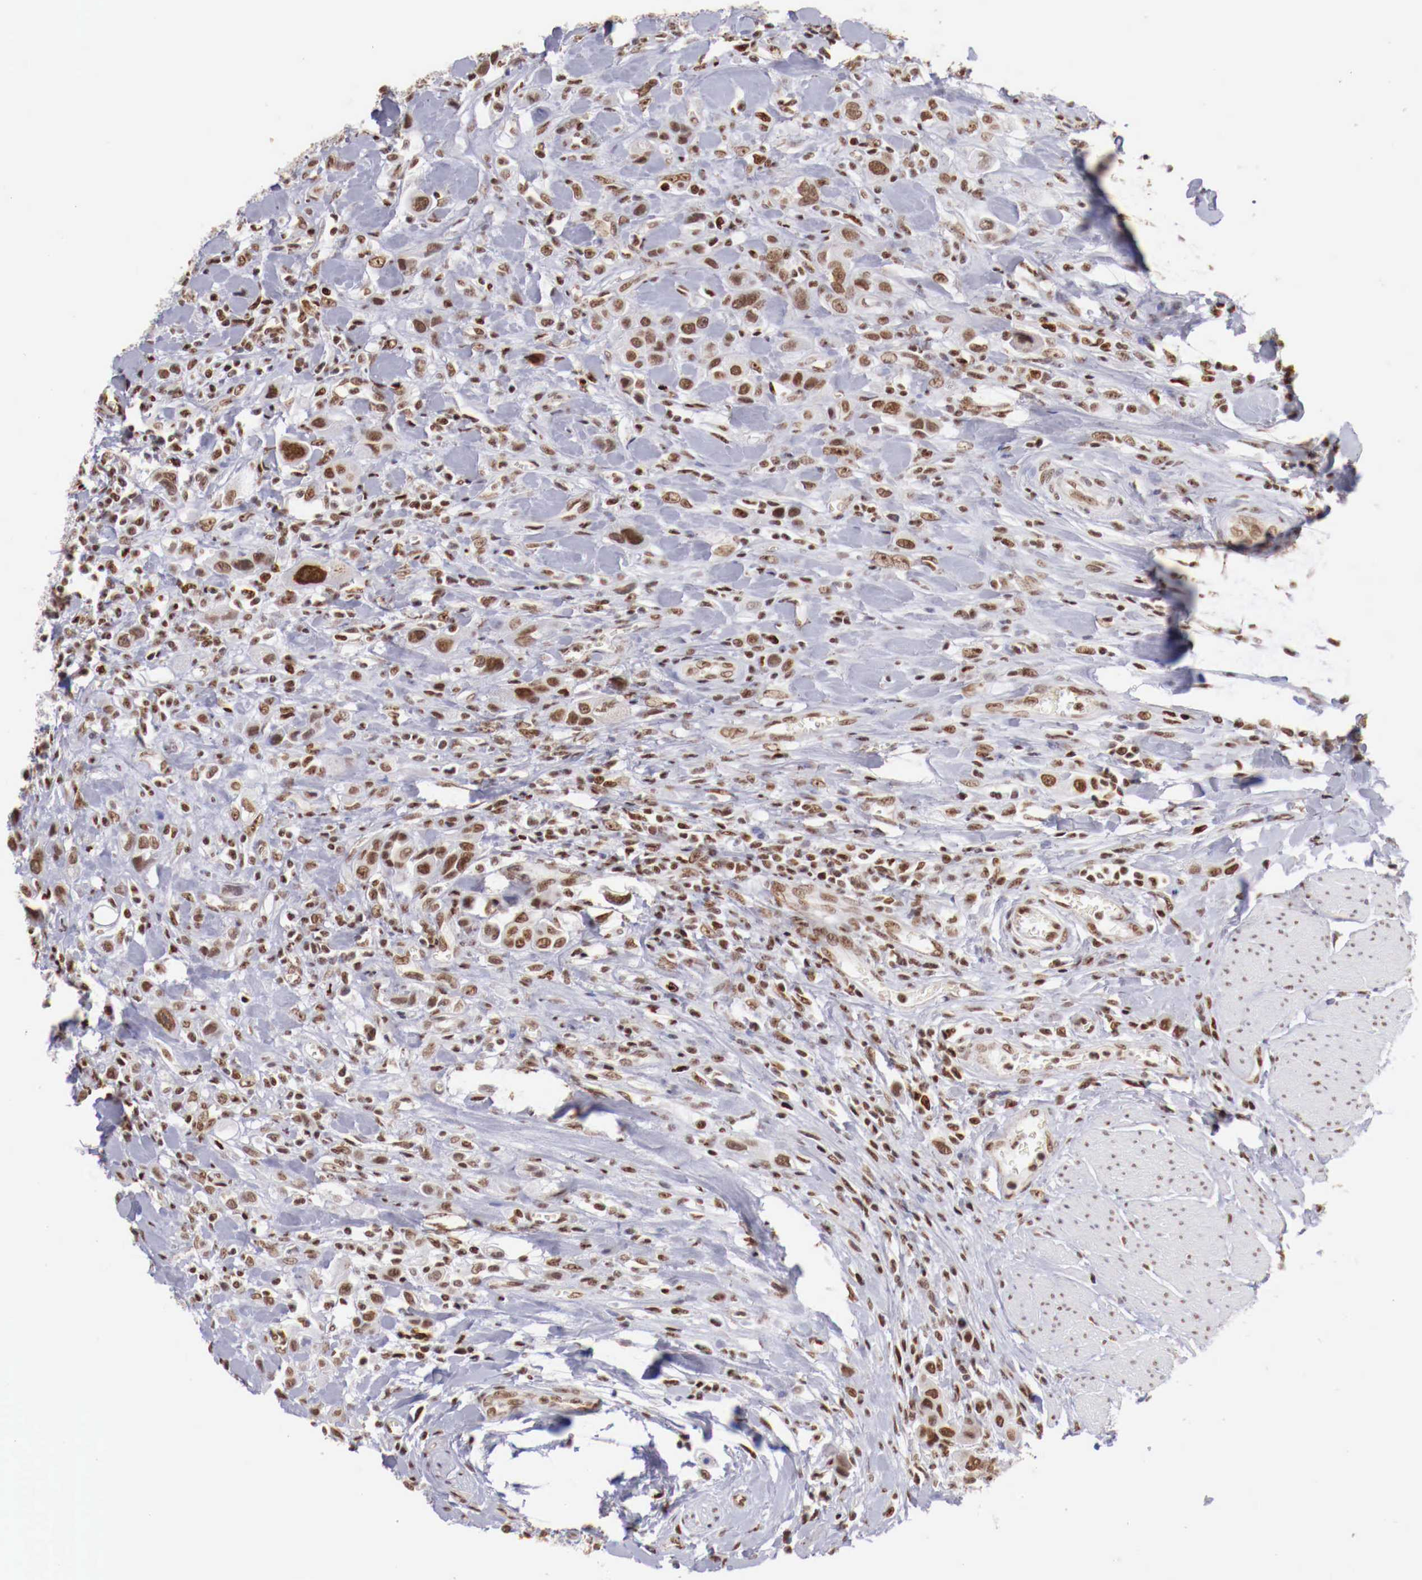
{"staining": {"intensity": "moderate", "quantity": ">75%", "location": "nuclear"}, "tissue": "urothelial cancer", "cell_type": "Tumor cells", "image_type": "cancer", "snomed": [{"axis": "morphology", "description": "Urothelial carcinoma, High grade"}, {"axis": "topography", "description": "Urinary bladder"}], "caption": "This micrograph exhibits immunohistochemistry (IHC) staining of high-grade urothelial carcinoma, with medium moderate nuclear staining in about >75% of tumor cells.", "gene": "MAX", "patient": {"sex": "male", "age": 50}}